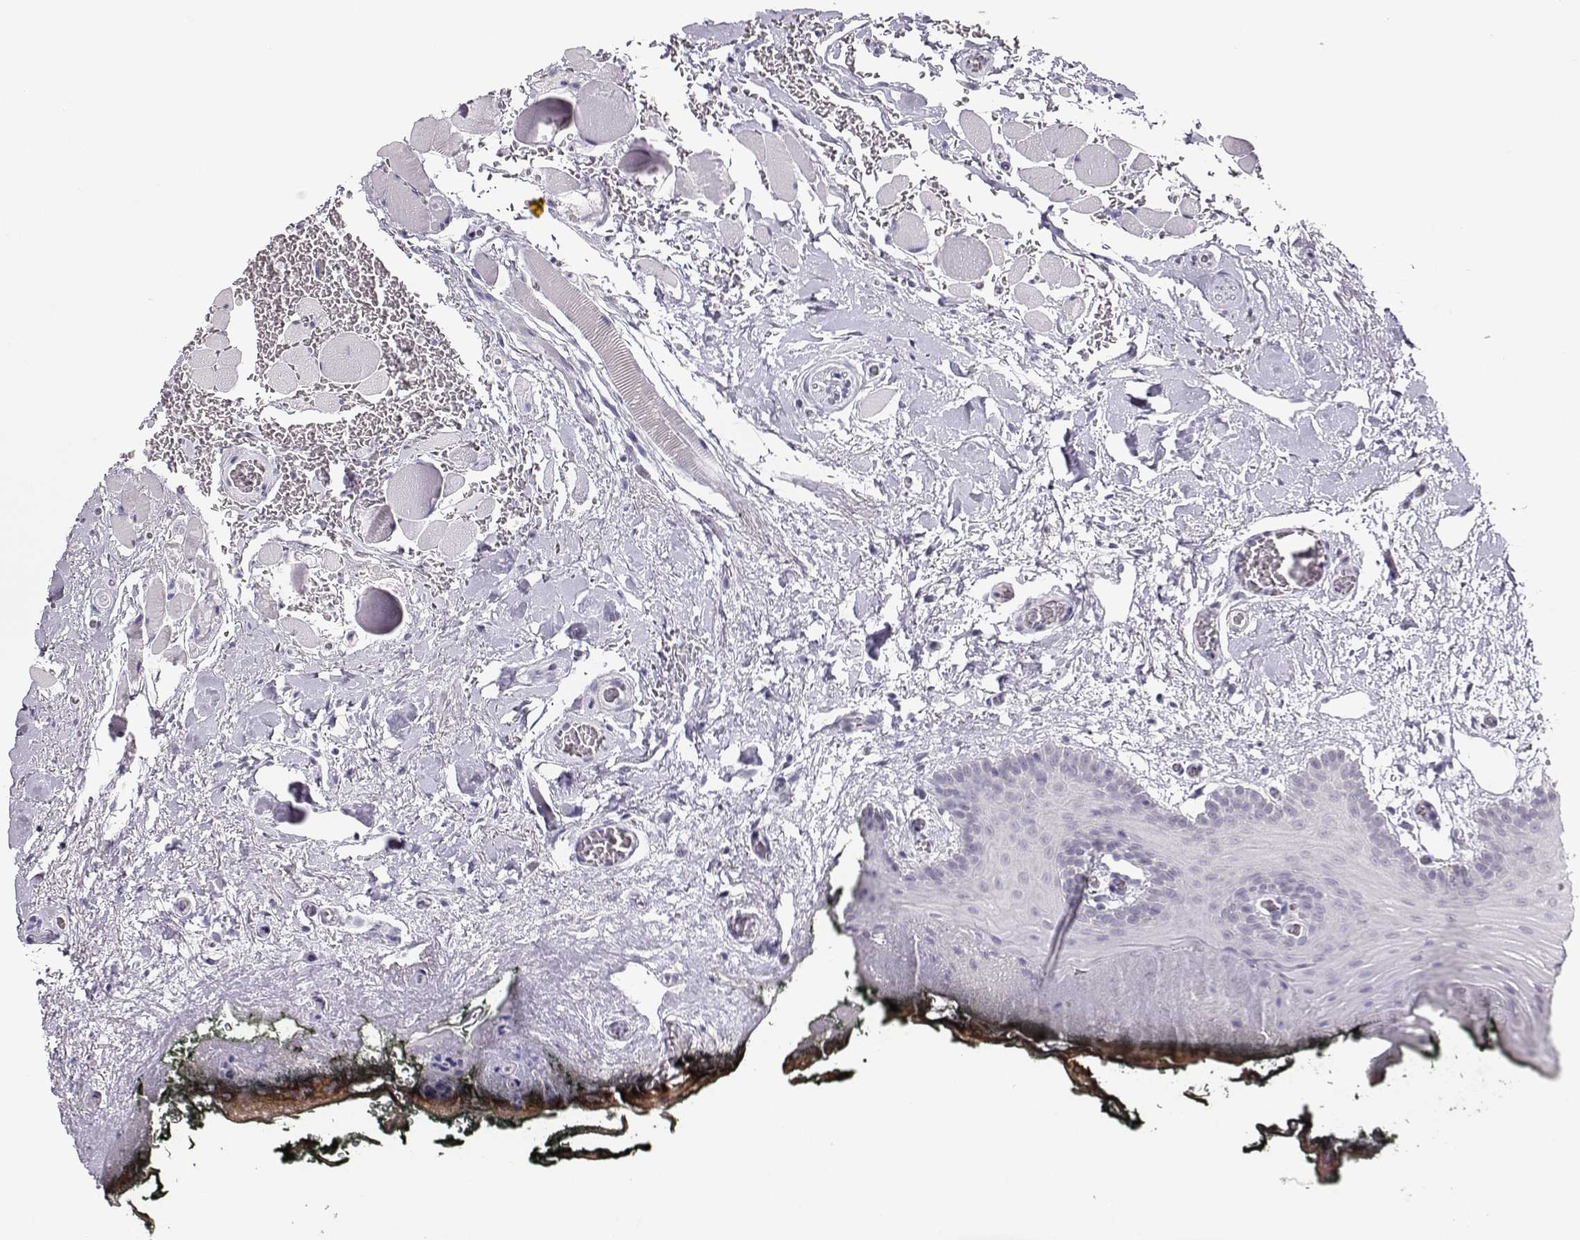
{"staining": {"intensity": "negative", "quantity": "none", "location": "none"}, "tissue": "oral mucosa", "cell_type": "Squamous epithelial cells", "image_type": "normal", "snomed": [{"axis": "morphology", "description": "Normal tissue, NOS"}, {"axis": "topography", "description": "Oral tissue"}, {"axis": "topography", "description": "Head-Neck"}], "caption": "Immunohistochemistry (IHC) photomicrograph of benign oral mucosa stained for a protein (brown), which demonstrates no staining in squamous epithelial cells.", "gene": "IMPG1", "patient": {"sex": "male", "age": 65}}